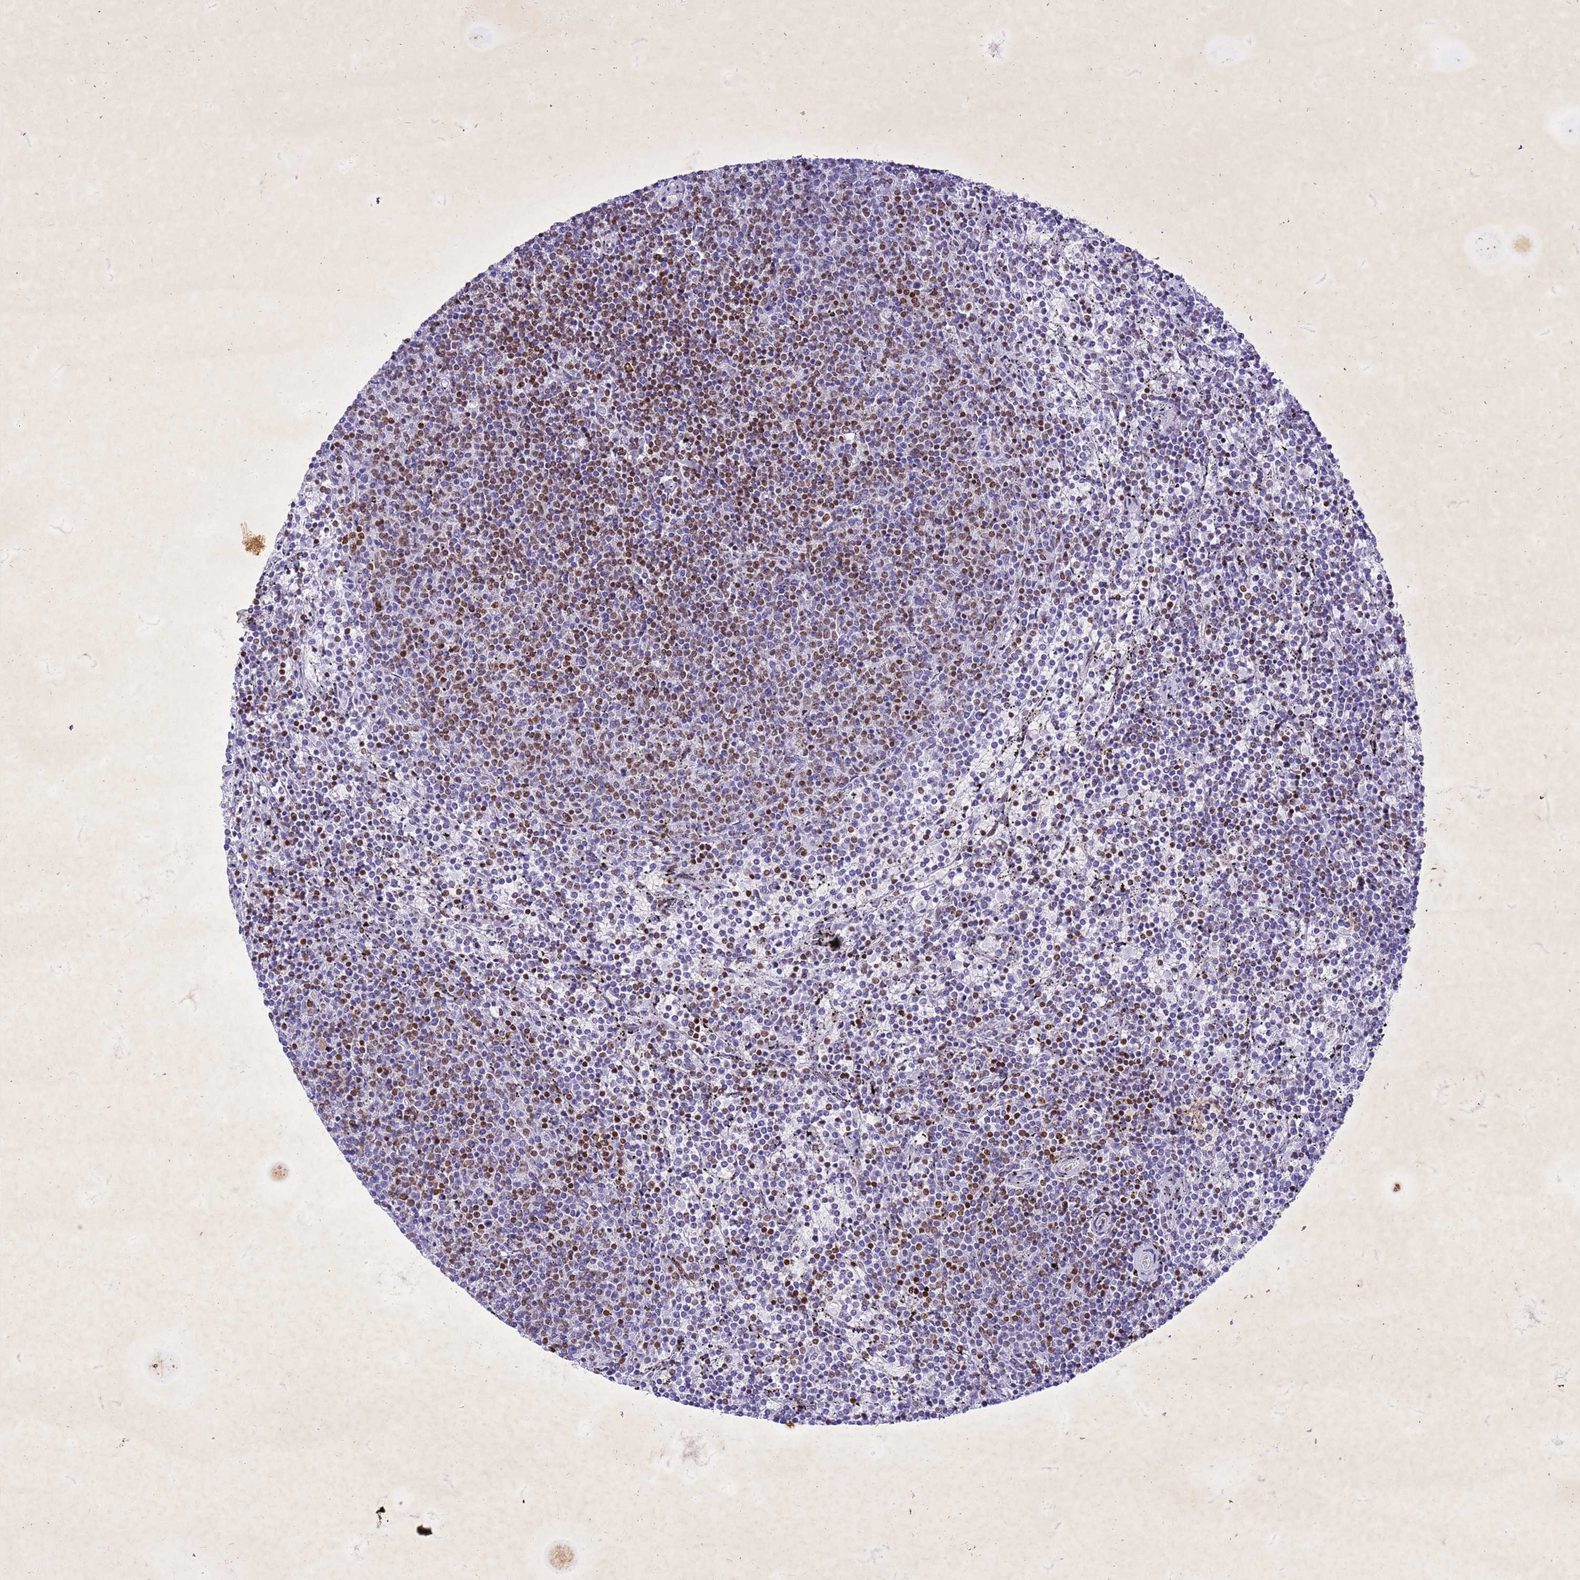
{"staining": {"intensity": "moderate", "quantity": "25%-75%", "location": "nuclear"}, "tissue": "lymphoma", "cell_type": "Tumor cells", "image_type": "cancer", "snomed": [{"axis": "morphology", "description": "Malignant lymphoma, non-Hodgkin's type, Low grade"}, {"axis": "topography", "description": "Spleen"}], "caption": "An immunohistochemistry photomicrograph of neoplastic tissue is shown. Protein staining in brown shows moderate nuclear positivity in malignant lymphoma, non-Hodgkin's type (low-grade) within tumor cells.", "gene": "COPS9", "patient": {"sex": "female", "age": 50}}